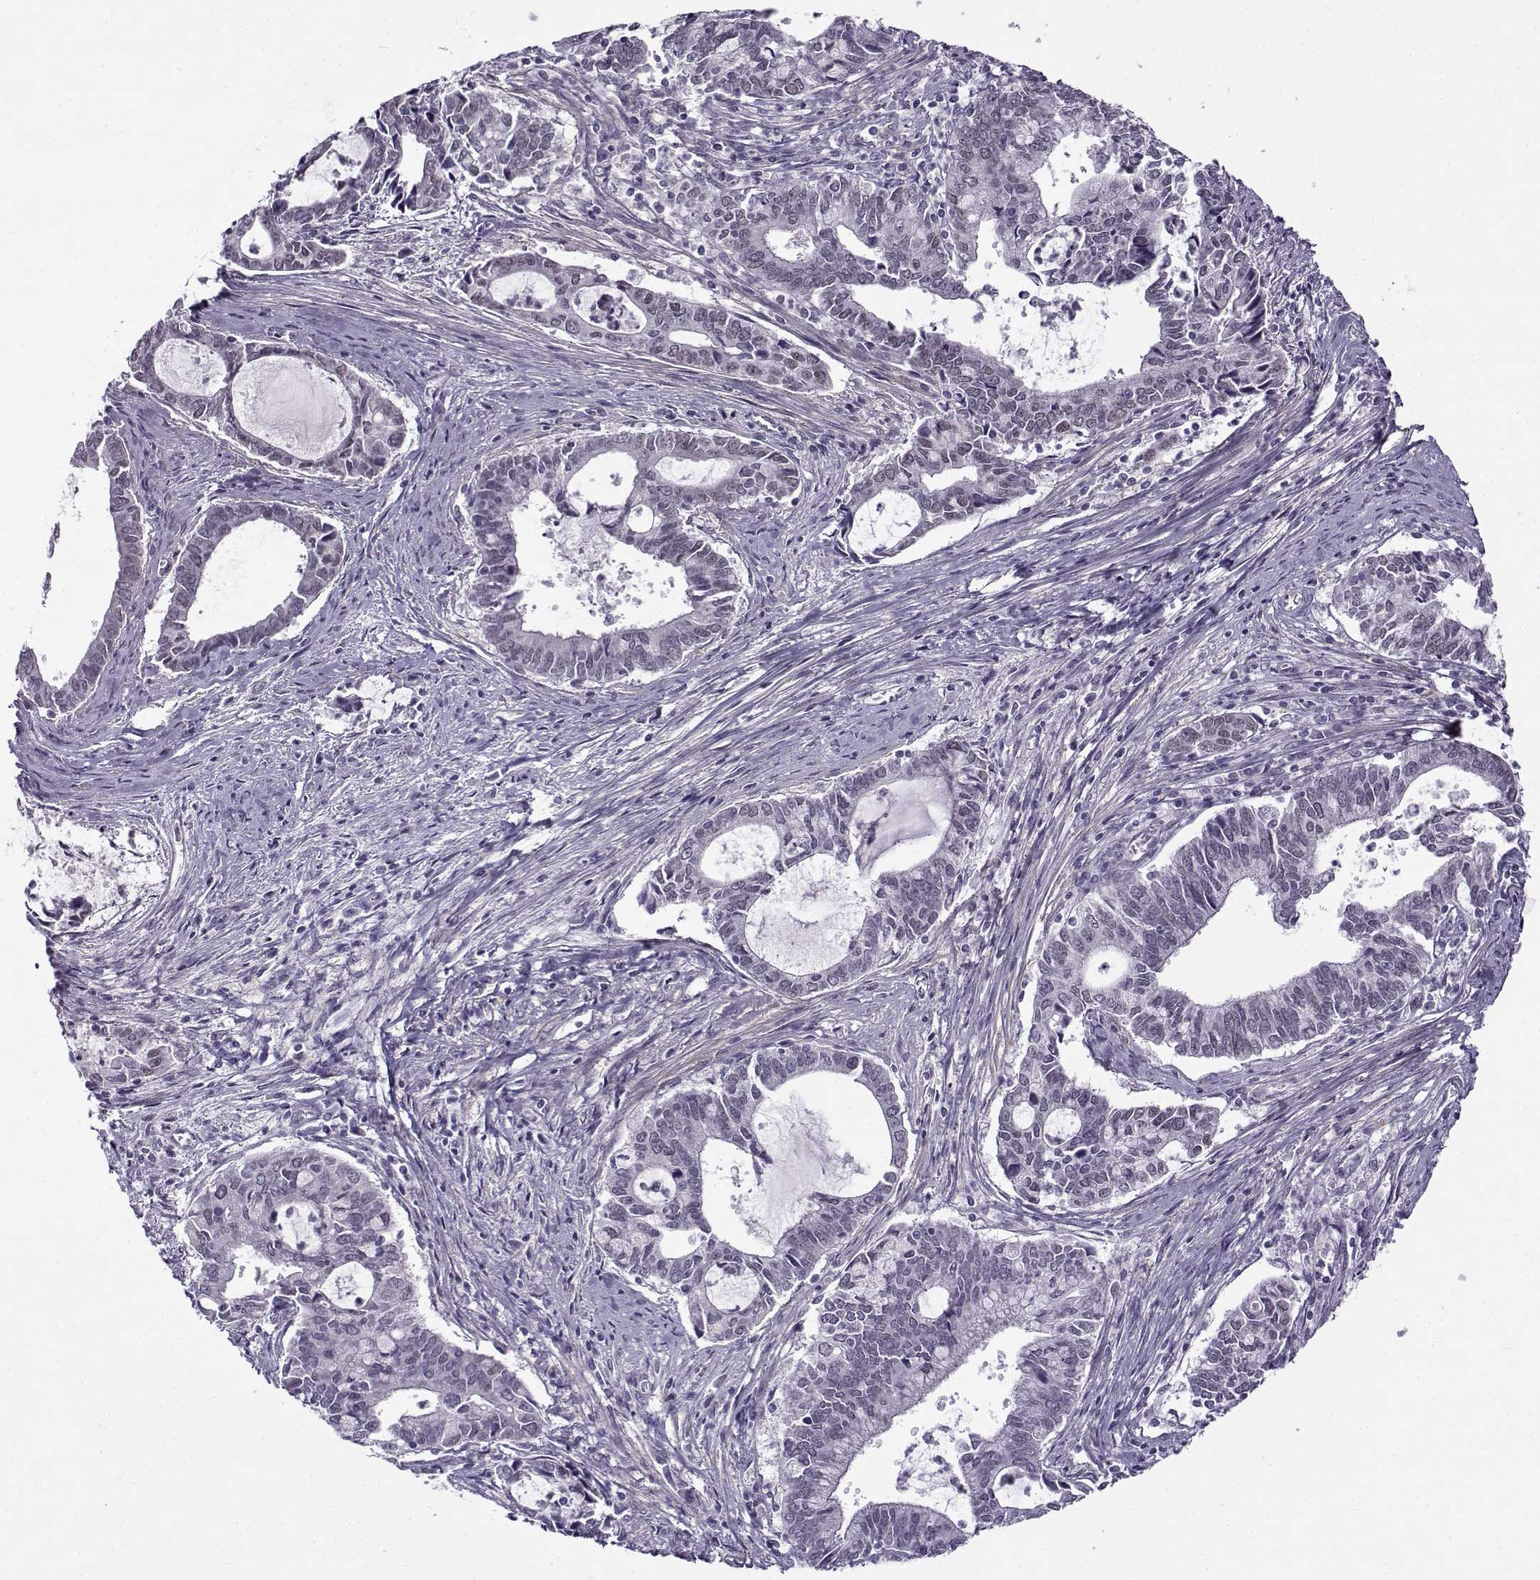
{"staining": {"intensity": "negative", "quantity": "none", "location": "none"}, "tissue": "cervical cancer", "cell_type": "Tumor cells", "image_type": "cancer", "snomed": [{"axis": "morphology", "description": "Adenocarcinoma, NOS"}, {"axis": "topography", "description": "Cervix"}], "caption": "IHC of human cervical cancer displays no expression in tumor cells.", "gene": "BACH1", "patient": {"sex": "female", "age": 42}}